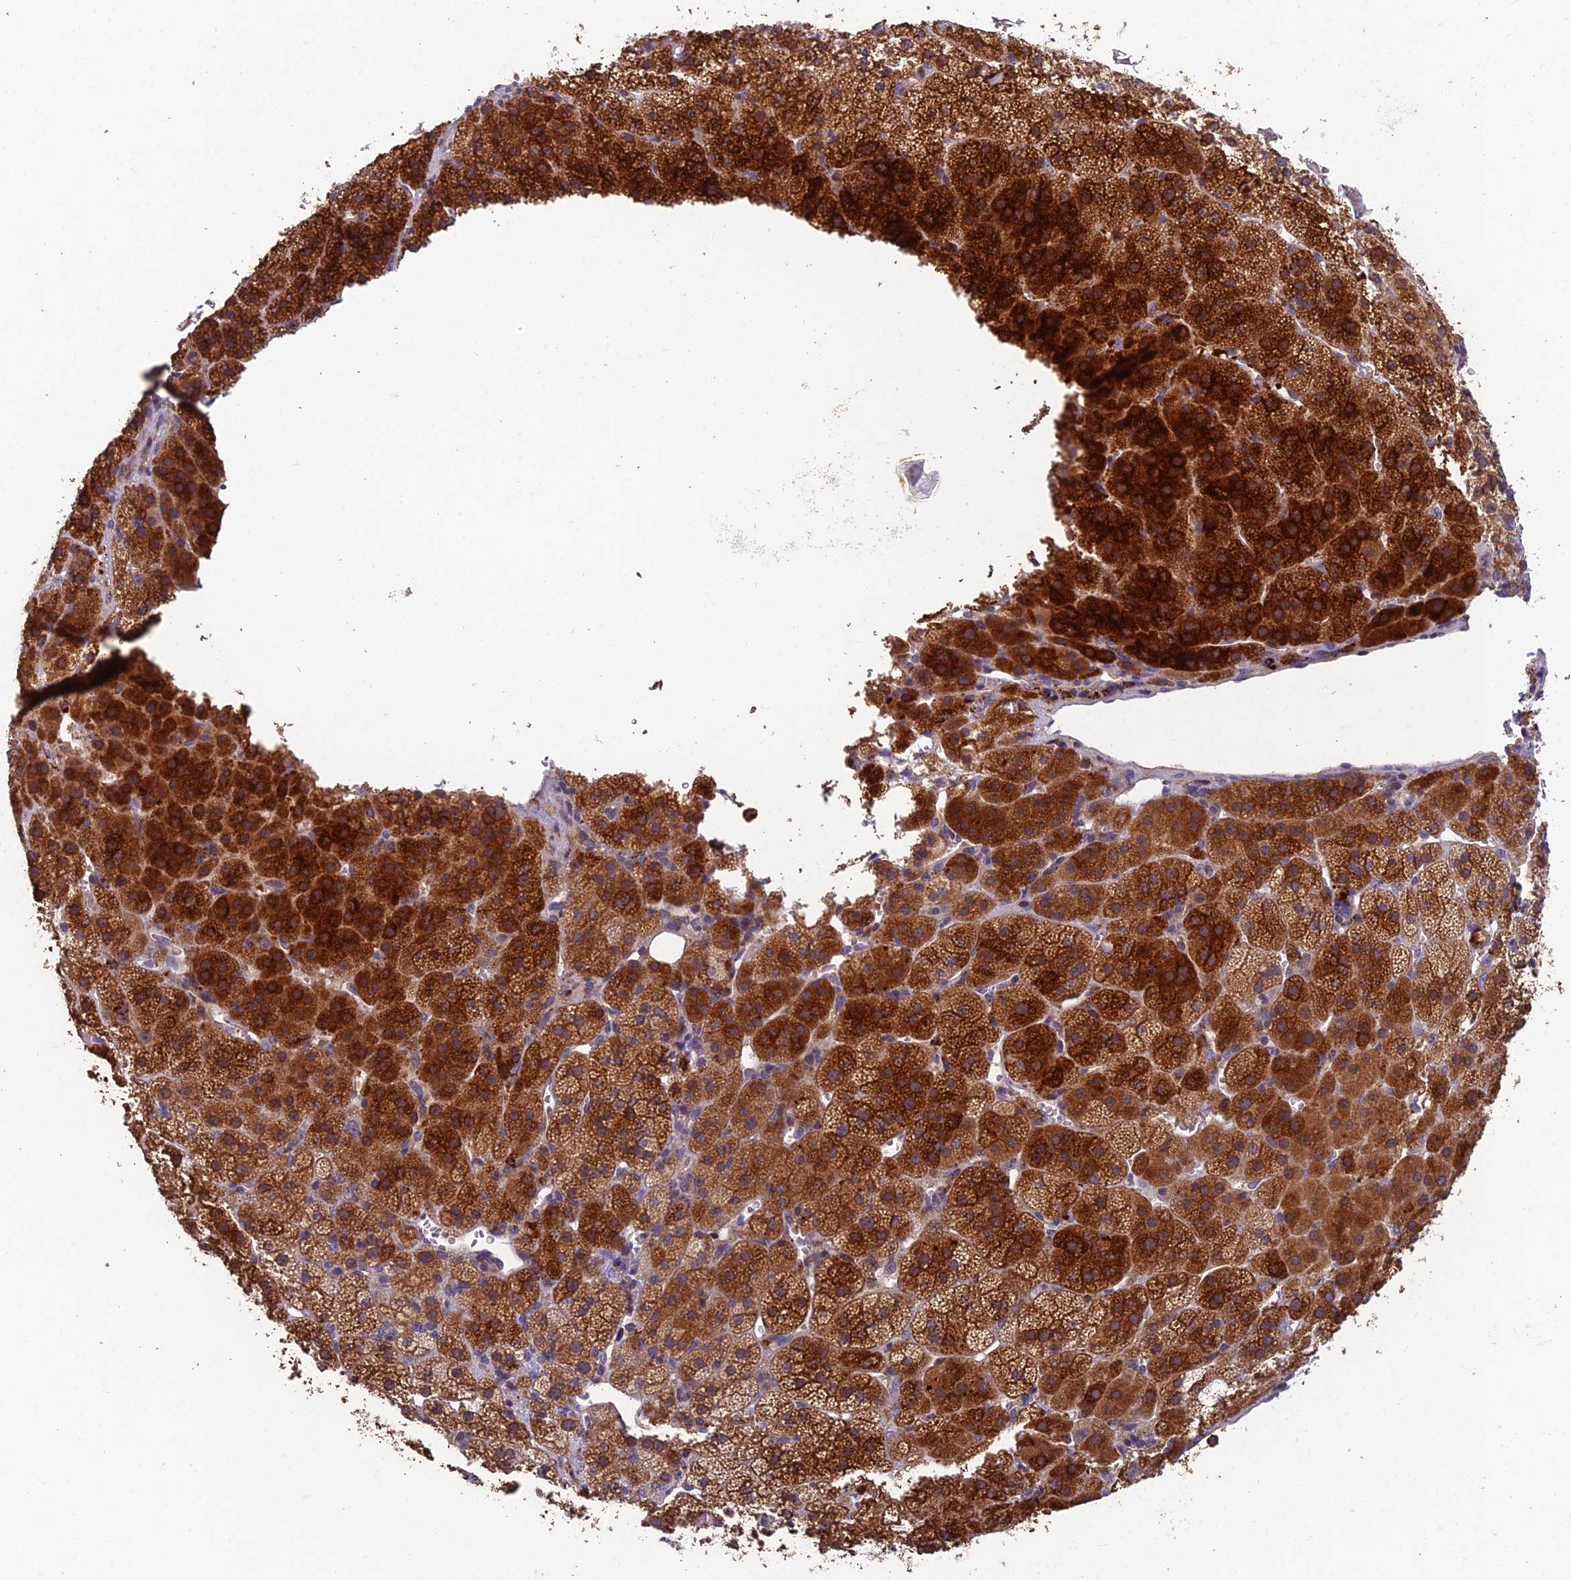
{"staining": {"intensity": "strong", "quantity": "25%-75%", "location": "cytoplasmic/membranous"}, "tissue": "adrenal gland", "cell_type": "Glandular cells", "image_type": "normal", "snomed": [{"axis": "morphology", "description": "Normal tissue, NOS"}, {"axis": "topography", "description": "Adrenal gland"}], "caption": "Immunohistochemistry (IHC) image of normal adrenal gland stained for a protein (brown), which shows high levels of strong cytoplasmic/membranous staining in about 25%-75% of glandular cells.", "gene": "ADAMTS13", "patient": {"sex": "female", "age": 70}}